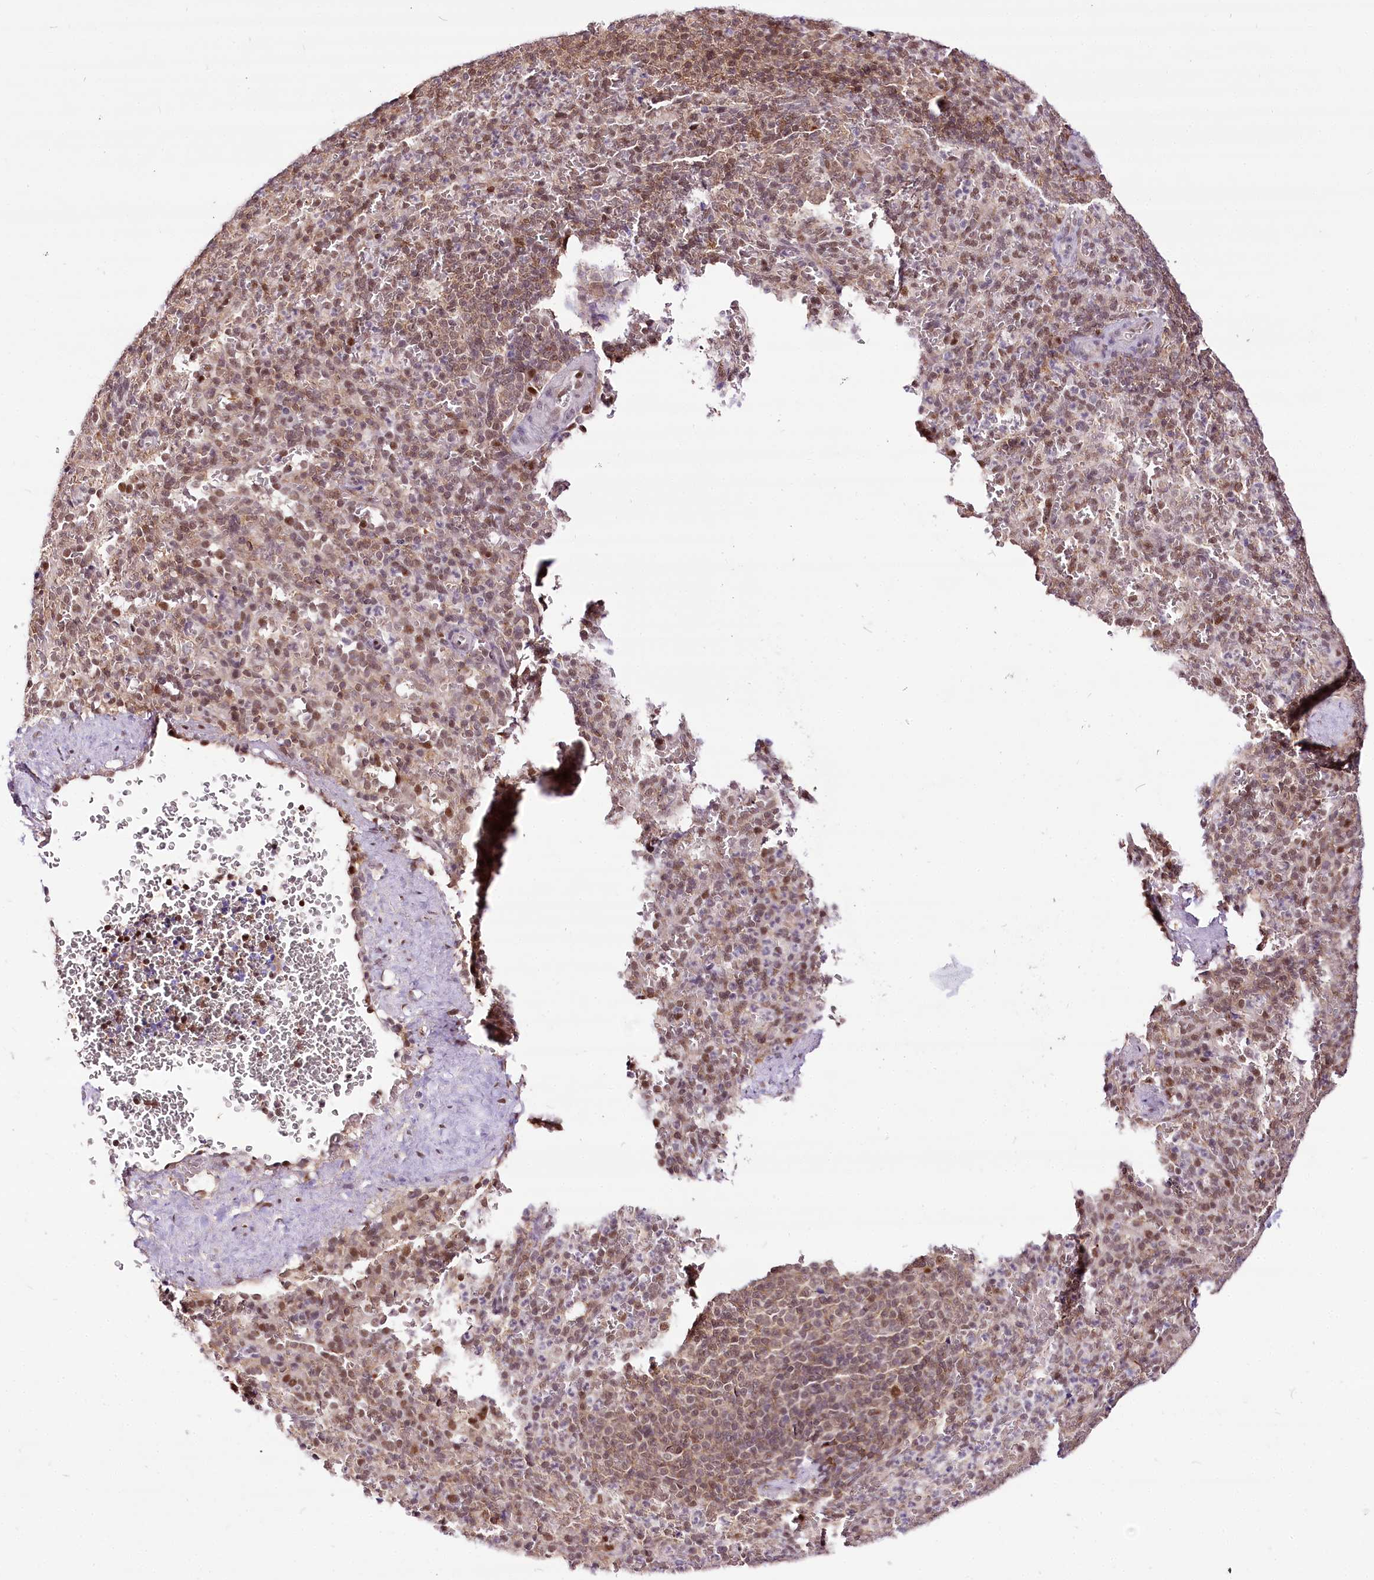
{"staining": {"intensity": "moderate", "quantity": "25%-75%", "location": "cytoplasmic/membranous,nuclear"}, "tissue": "spleen", "cell_type": "Cells in red pulp", "image_type": "normal", "snomed": [{"axis": "morphology", "description": "Normal tissue, NOS"}, {"axis": "topography", "description": "Spleen"}], "caption": "IHC micrograph of benign spleen: spleen stained using immunohistochemistry shows medium levels of moderate protein expression localized specifically in the cytoplasmic/membranous,nuclear of cells in red pulp, appearing as a cytoplasmic/membranous,nuclear brown color.", "gene": "POLA2", "patient": {"sex": "female", "age": 21}}